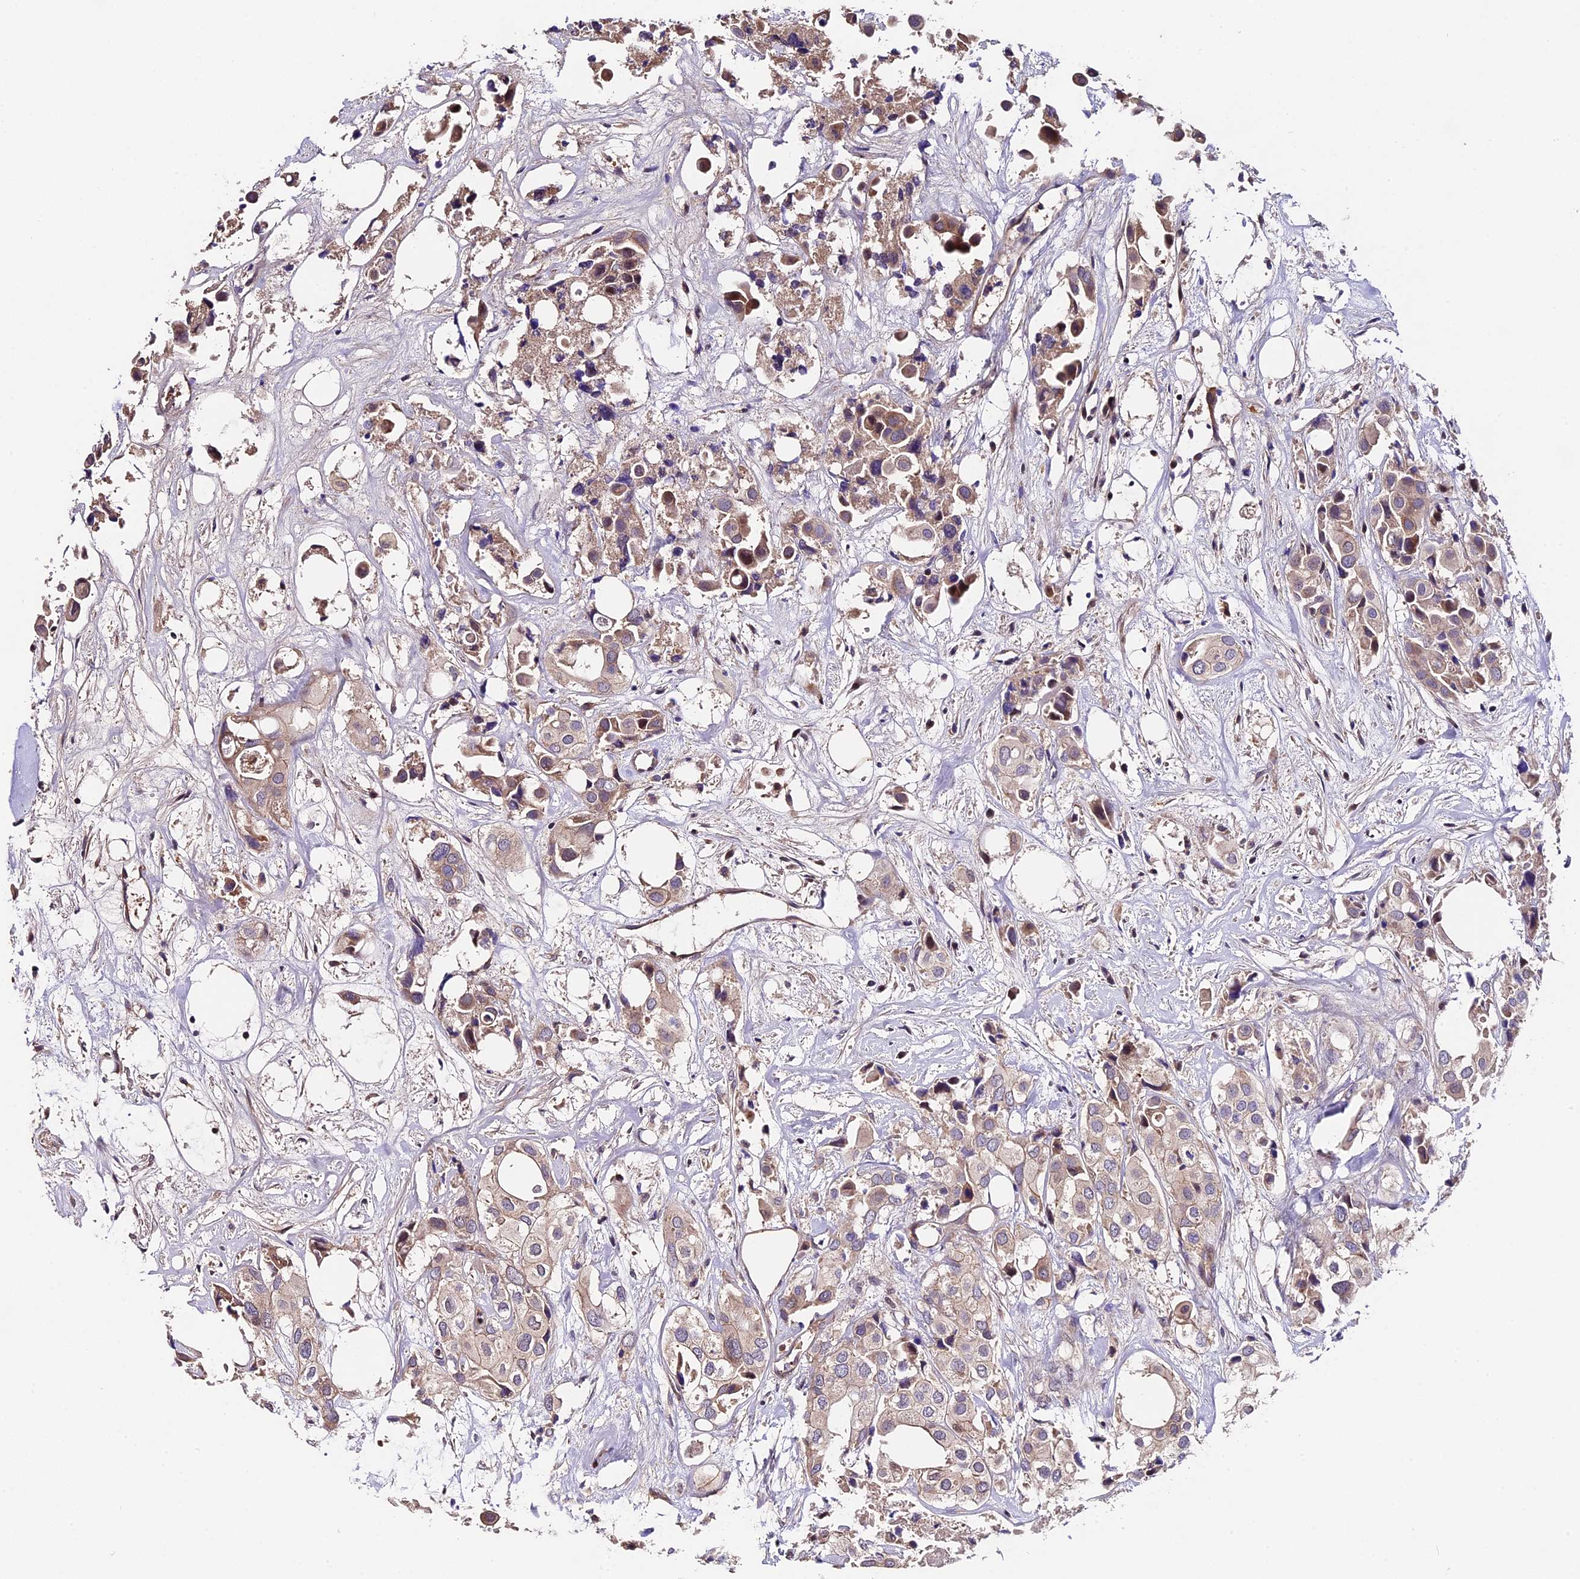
{"staining": {"intensity": "weak", "quantity": "25%-75%", "location": "cytoplasmic/membranous"}, "tissue": "urothelial cancer", "cell_type": "Tumor cells", "image_type": "cancer", "snomed": [{"axis": "morphology", "description": "Urothelial carcinoma, High grade"}, {"axis": "topography", "description": "Urinary bladder"}], "caption": "Protein positivity by immunohistochemistry exhibits weak cytoplasmic/membranous staining in about 25%-75% of tumor cells in urothelial cancer.", "gene": "TRMT1", "patient": {"sex": "male", "age": 64}}